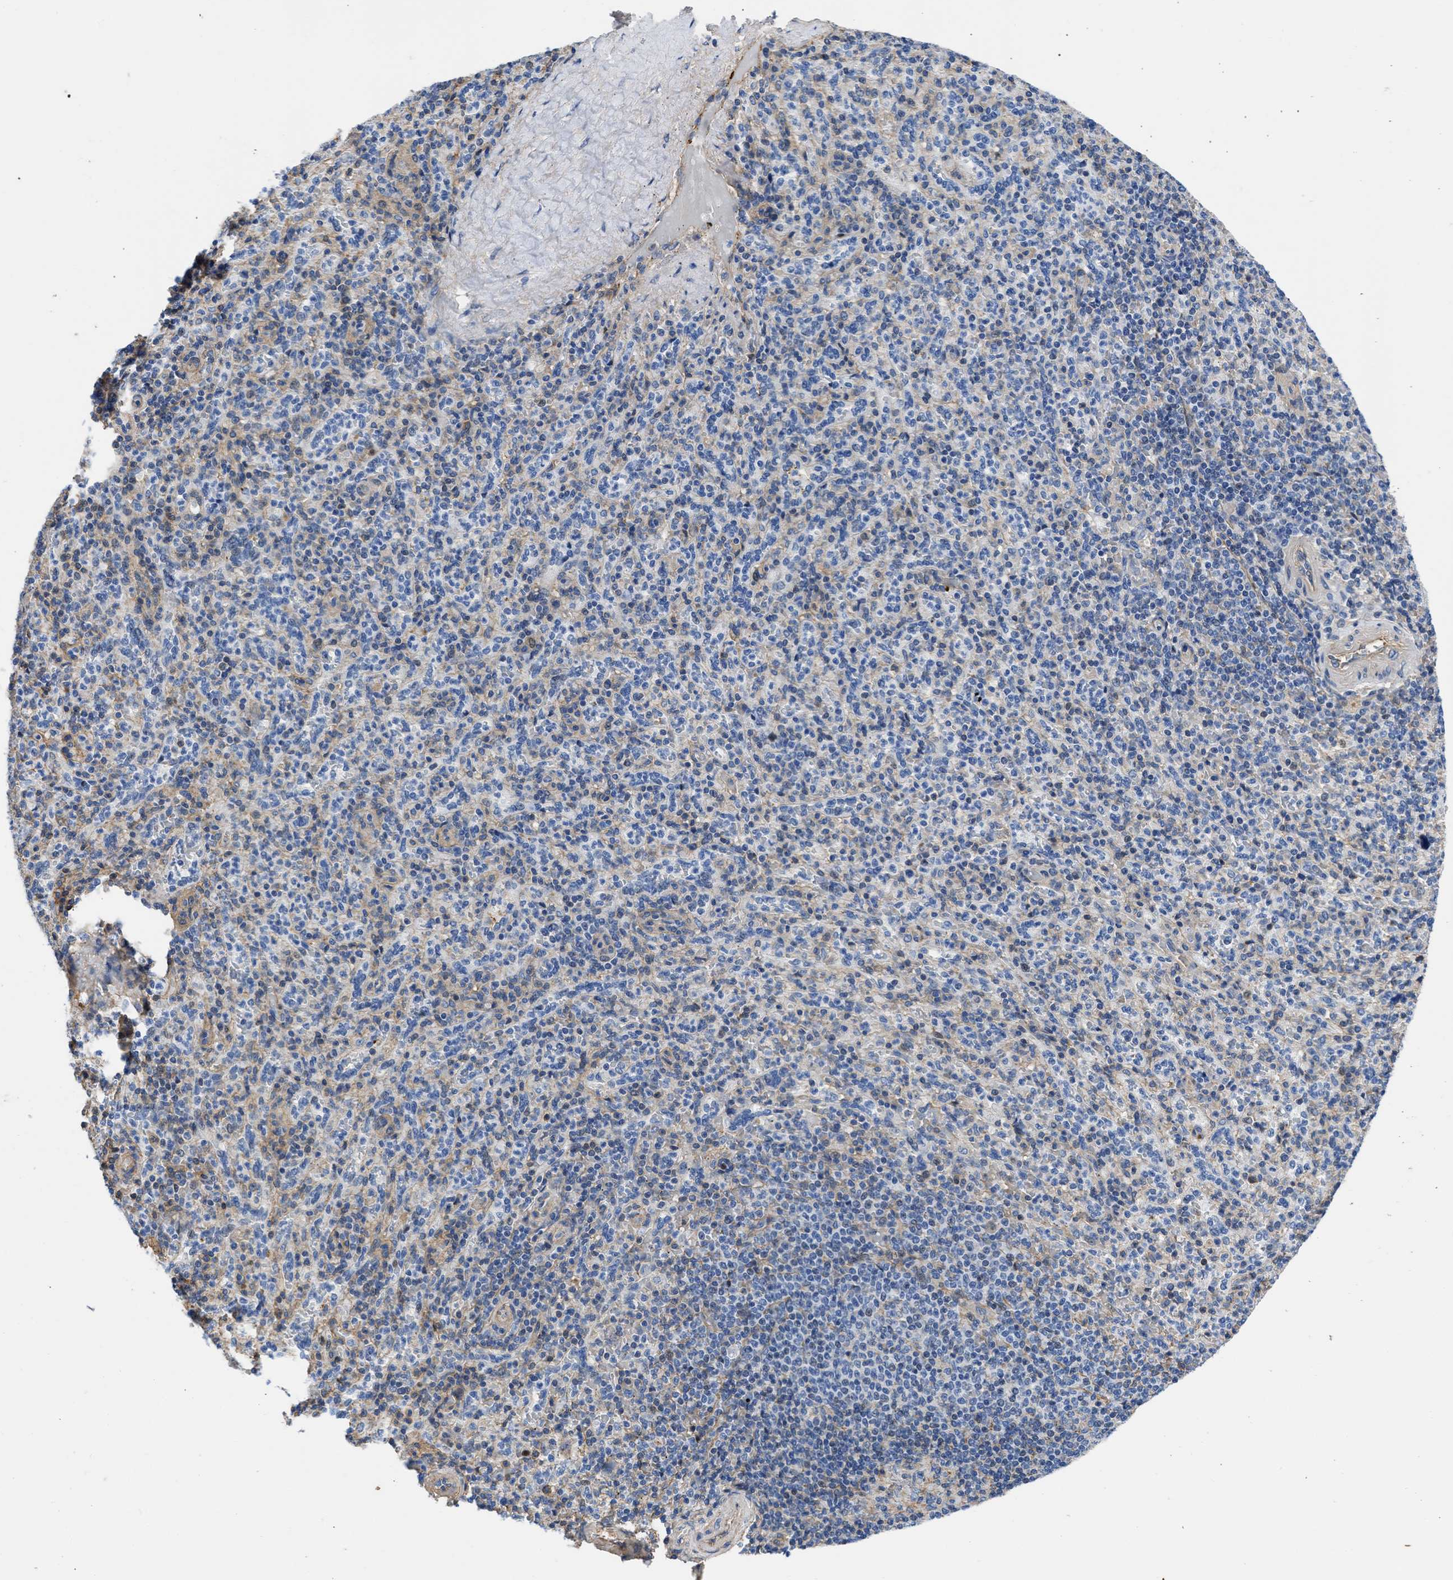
{"staining": {"intensity": "weak", "quantity": "<25%", "location": "cytoplasmic/membranous,nuclear"}, "tissue": "spleen", "cell_type": "Cells in red pulp", "image_type": "normal", "snomed": [{"axis": "morphology", "description": "Normal tissue, NOS"}, {"axis": "topography", "description": "Spleen"}], "caption": "Histopathology image shows no significant protein positivity in cells in red pulp of benign spleen.", "gene": "MAS1L", "patient": {"sex": "male", "age": 36}}